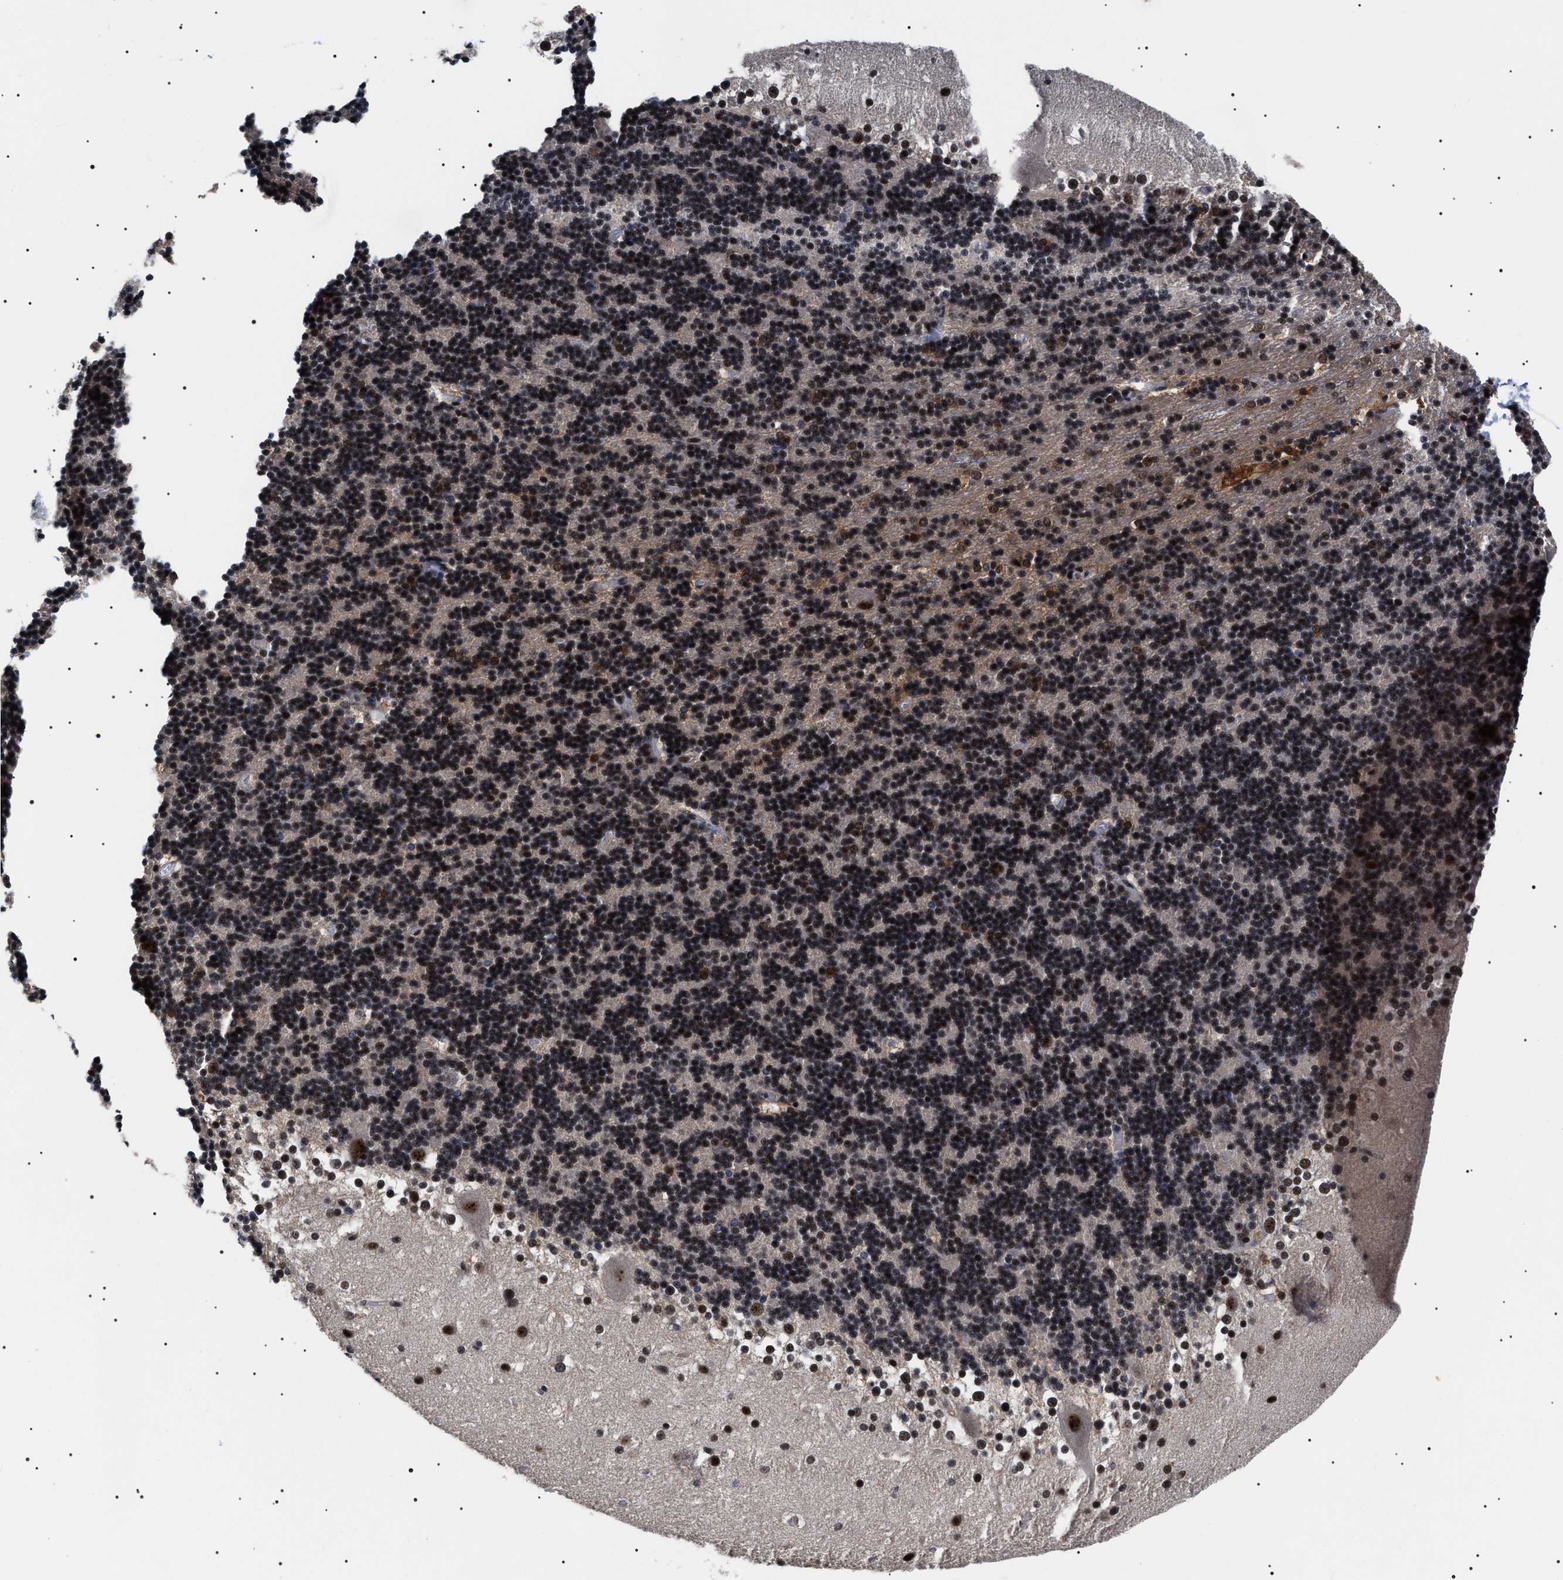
{"staining": {"intensity": "strong", "quantity": "25%-75%", "location": "nuclear"}, "tissue": "cerebellum", "cell_type": "Cells in granular layer", "image_type": "normal", "snomed": [{"axis": "morphology", "description": "Normal tissue, NOS"}, {"axis": "topography", "description": "Cerebellum"}], "caption": "IHC image of benign cerebellum stained for a protein (brown), which exhibits high levels of strong nuclear expression in about 25%-75% of cells in granular layer.", "gene": "CAAP1", "patient": {"sex": "female", "age": 19}}